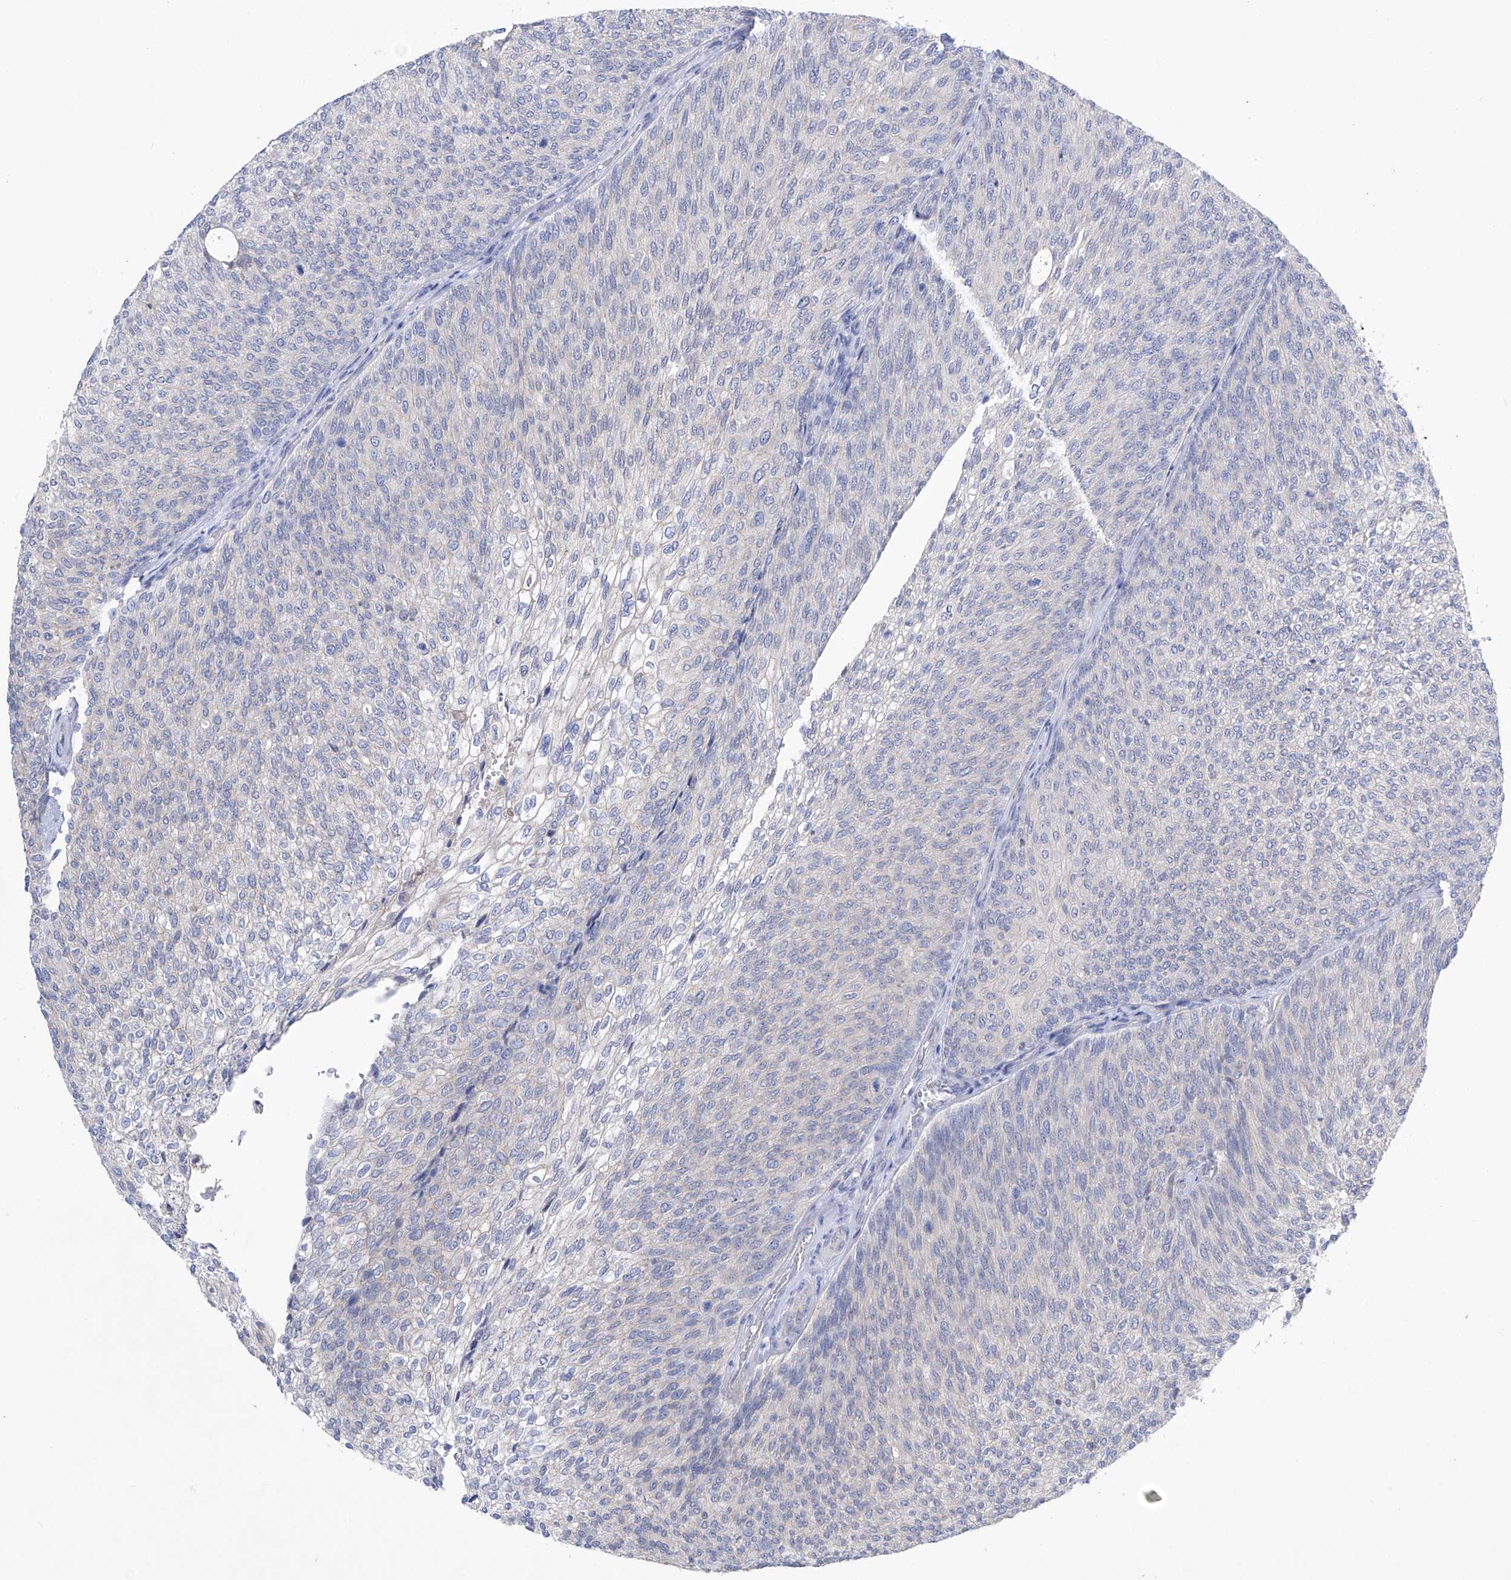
{"staining": {"intensity": "negative", "quantity": "none", "location": "none"}, "tissue": "urothelial cancer", "cell_type": "Tumor cells", "image_type": "cancer", "snomed": [{"axis": "morphology", "description": "Urothelial carcinoma, Low grade"}, {"axis": "topography", "description": "Urinary bladder"}], "caption": "The immunohistochemistry micrograph has no significant positivity in tumor cells of urothelial cancer tissue.", "gene": "PGM3", "patient": {"sex": "female", "age": 79}}